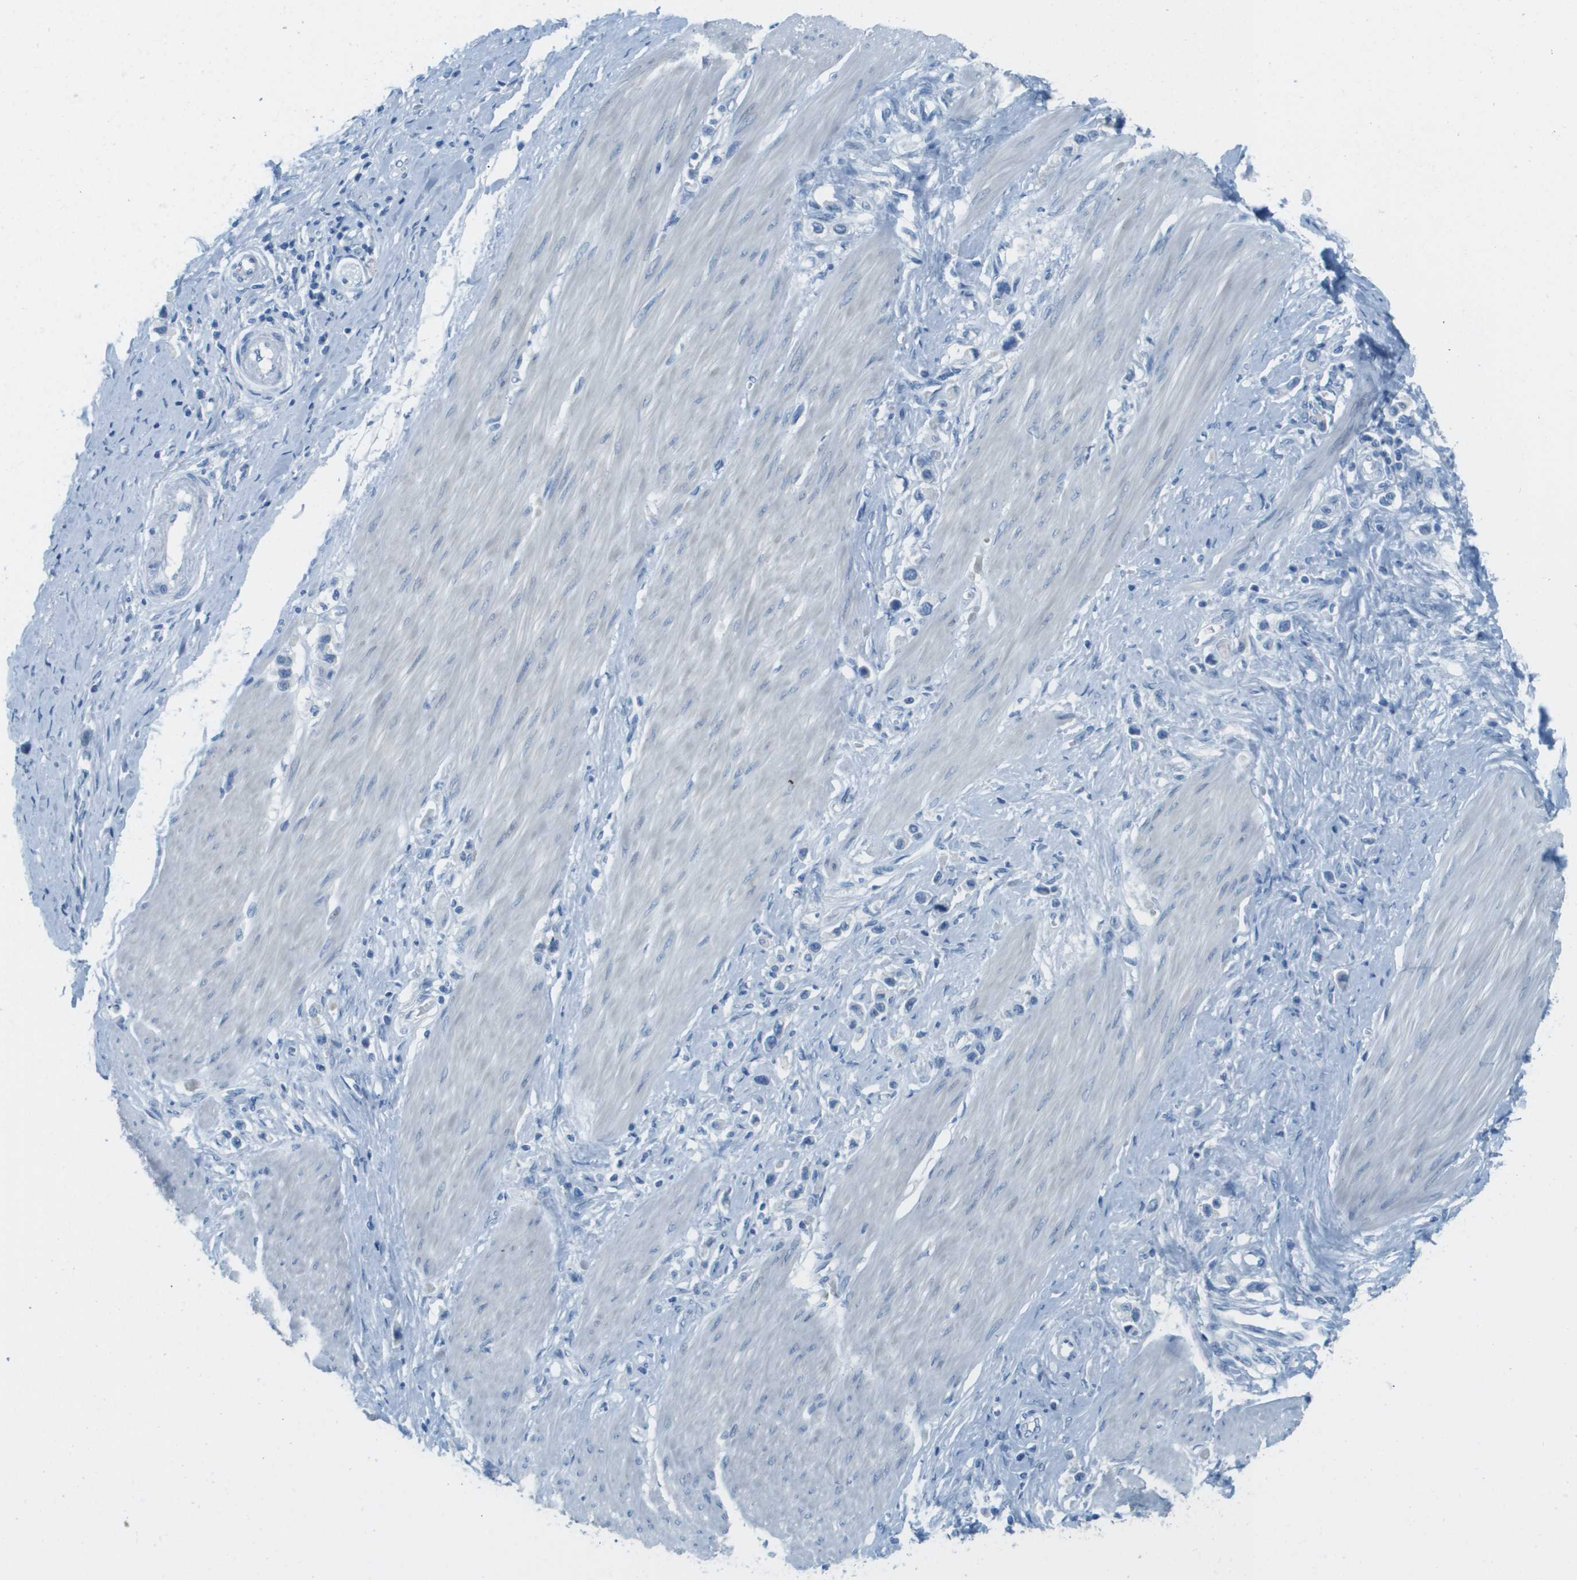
{"staining": {"intensity": "negative", "quantity": "none", "location": "none"}, "tissue": "stomach cancer", "cell_type": "Tumor cells", "image_type": "cancer", "snomed": [{"axis": "morphology", "description": "Adenocarcinoma, NOS"}, {"axis": "topography", "description": "Stomach"}], "caption": "The immunohistochemistry (IHC) micrograph has no significant staining in tumor cells of stomach cancer (adenocarcinoma) tissue.", "gene": "CDHR2", "patient": {"sex": "female", "age": 65}}